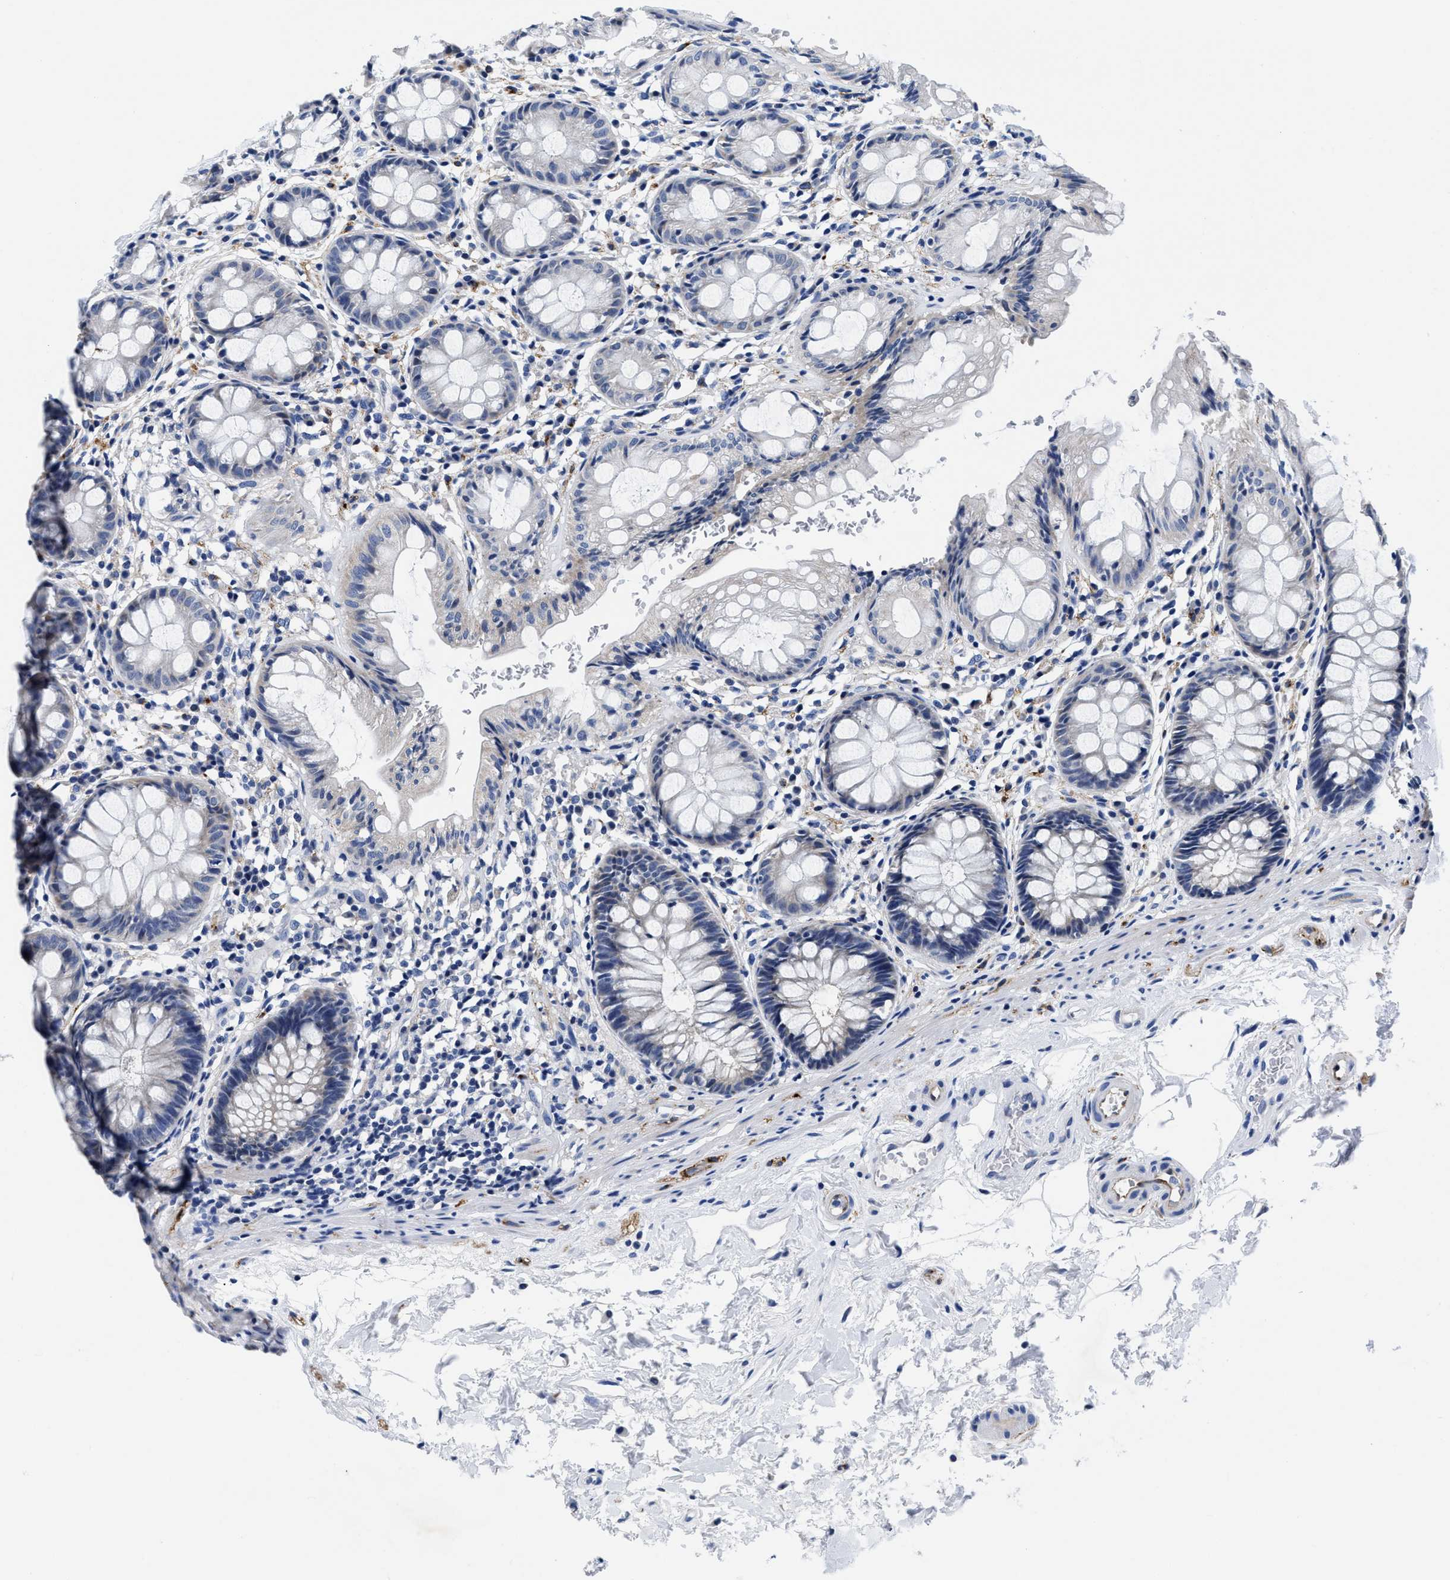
{"staining": {"intensity": "weak", "quantity": "<25%", "location": "cytoplasmic/membranous"}, "tissue": "rectum", "cell_type": "Glandular cells", "image_type": "normal", "snomed": [{"axis": "morphology", "description": "Normal tissue, NOS"}, {"axis": "topography", "description": "Rectum"}], "caption": "IHC histopathology image of benign rectum: human rectum stained with DAB displays no significant protein expression in glandular cells.", "gene": "SLC35F1", "patient": {"sex": "male", "age": 64}}